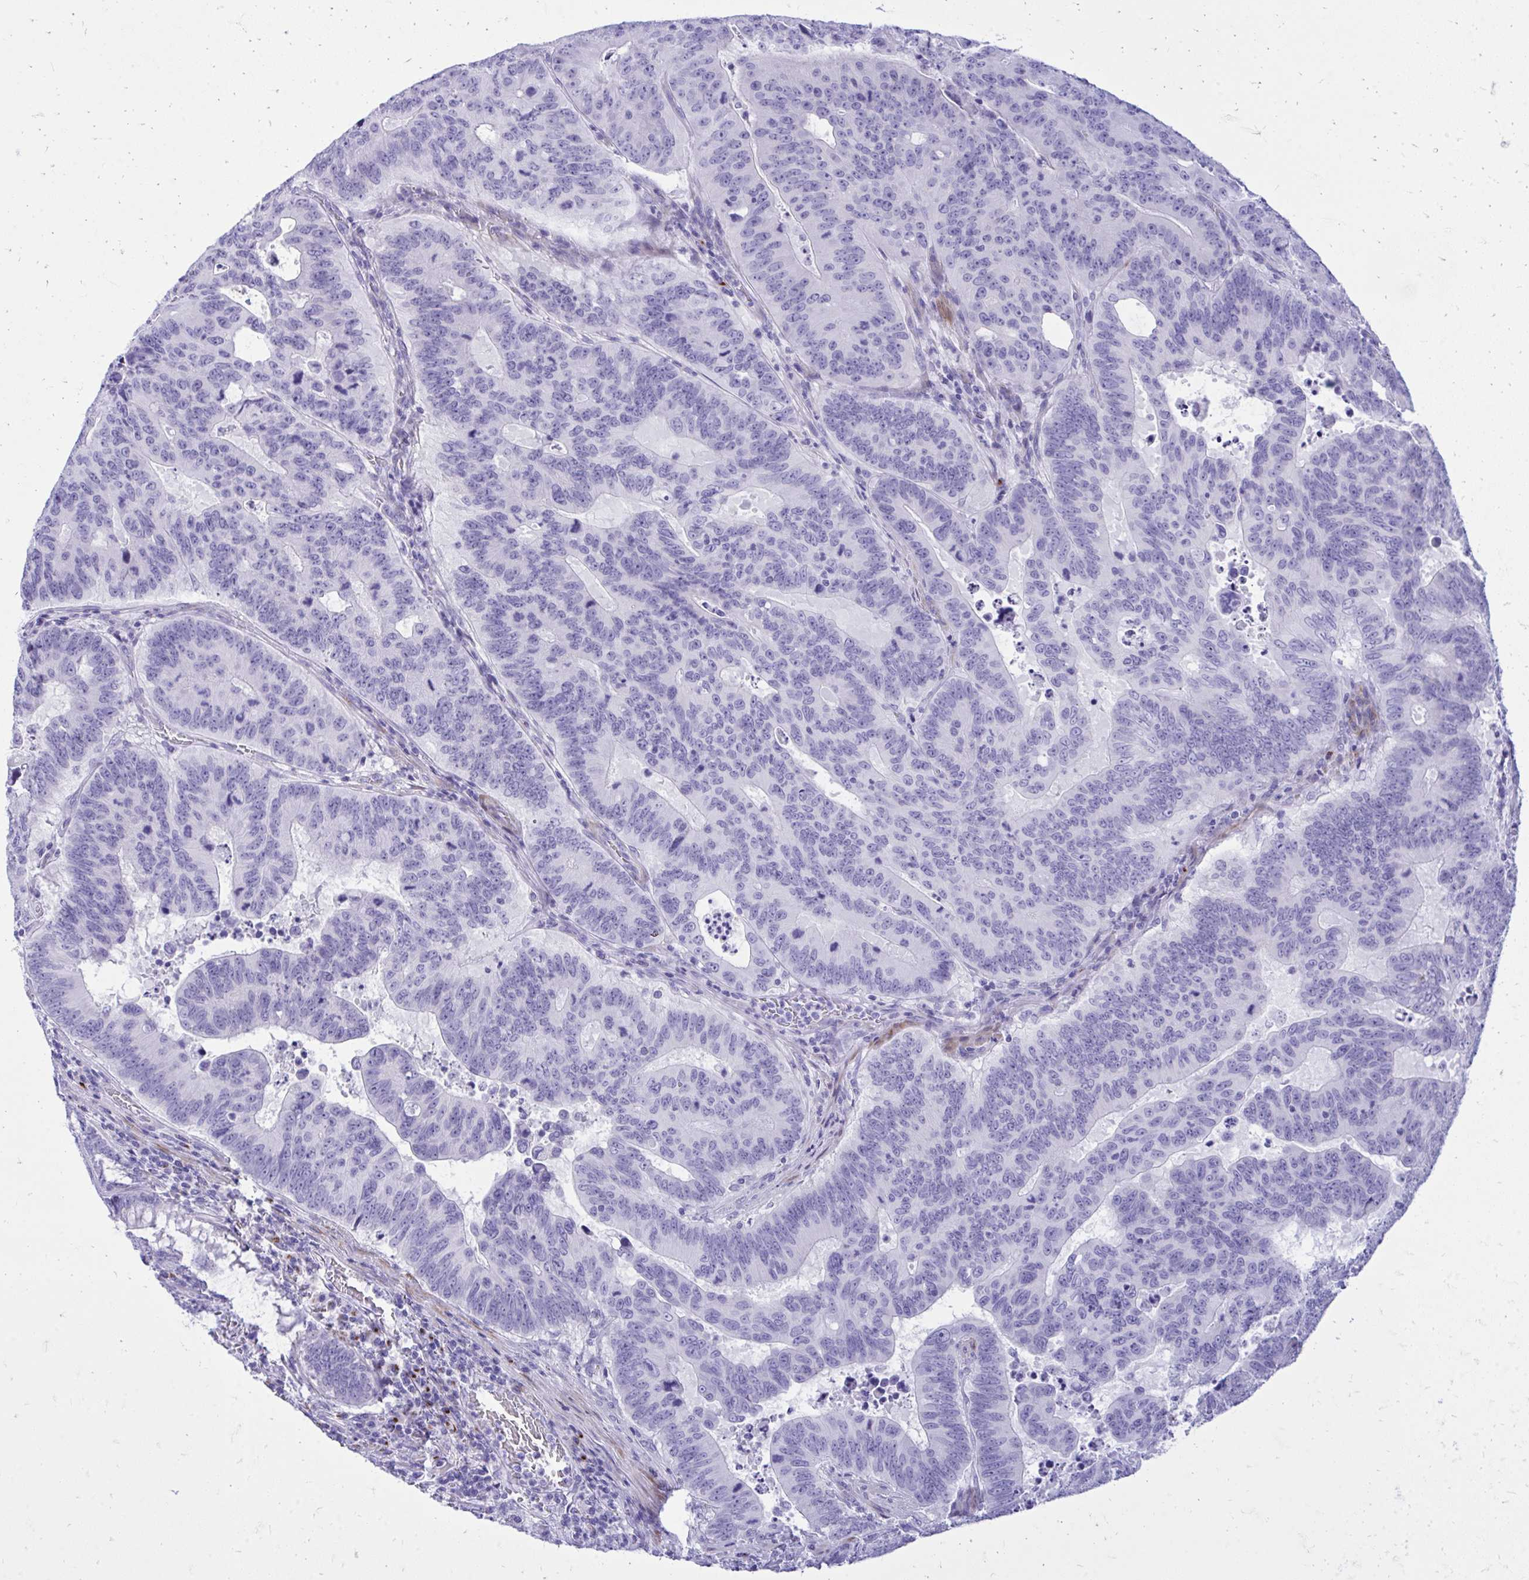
{"staining": {"intensity": "negative", "quantity": "none", "location": "none"}, "tissue": "colorectal cancer", "cell_type": "Tumor cells", "image_type": "cancer", "snomed": [{"axis": "morphology", "description": "Adenocarcinoma, NOS"}, {"axis": "topography", "description": "Colon"}], "caption": "An image of human colorectal cancer (adenocarcinoma) is negative for staining in tumor cells.", "gene": "ANKDD1B", "patient": {"sex": "male", "age": 62}}